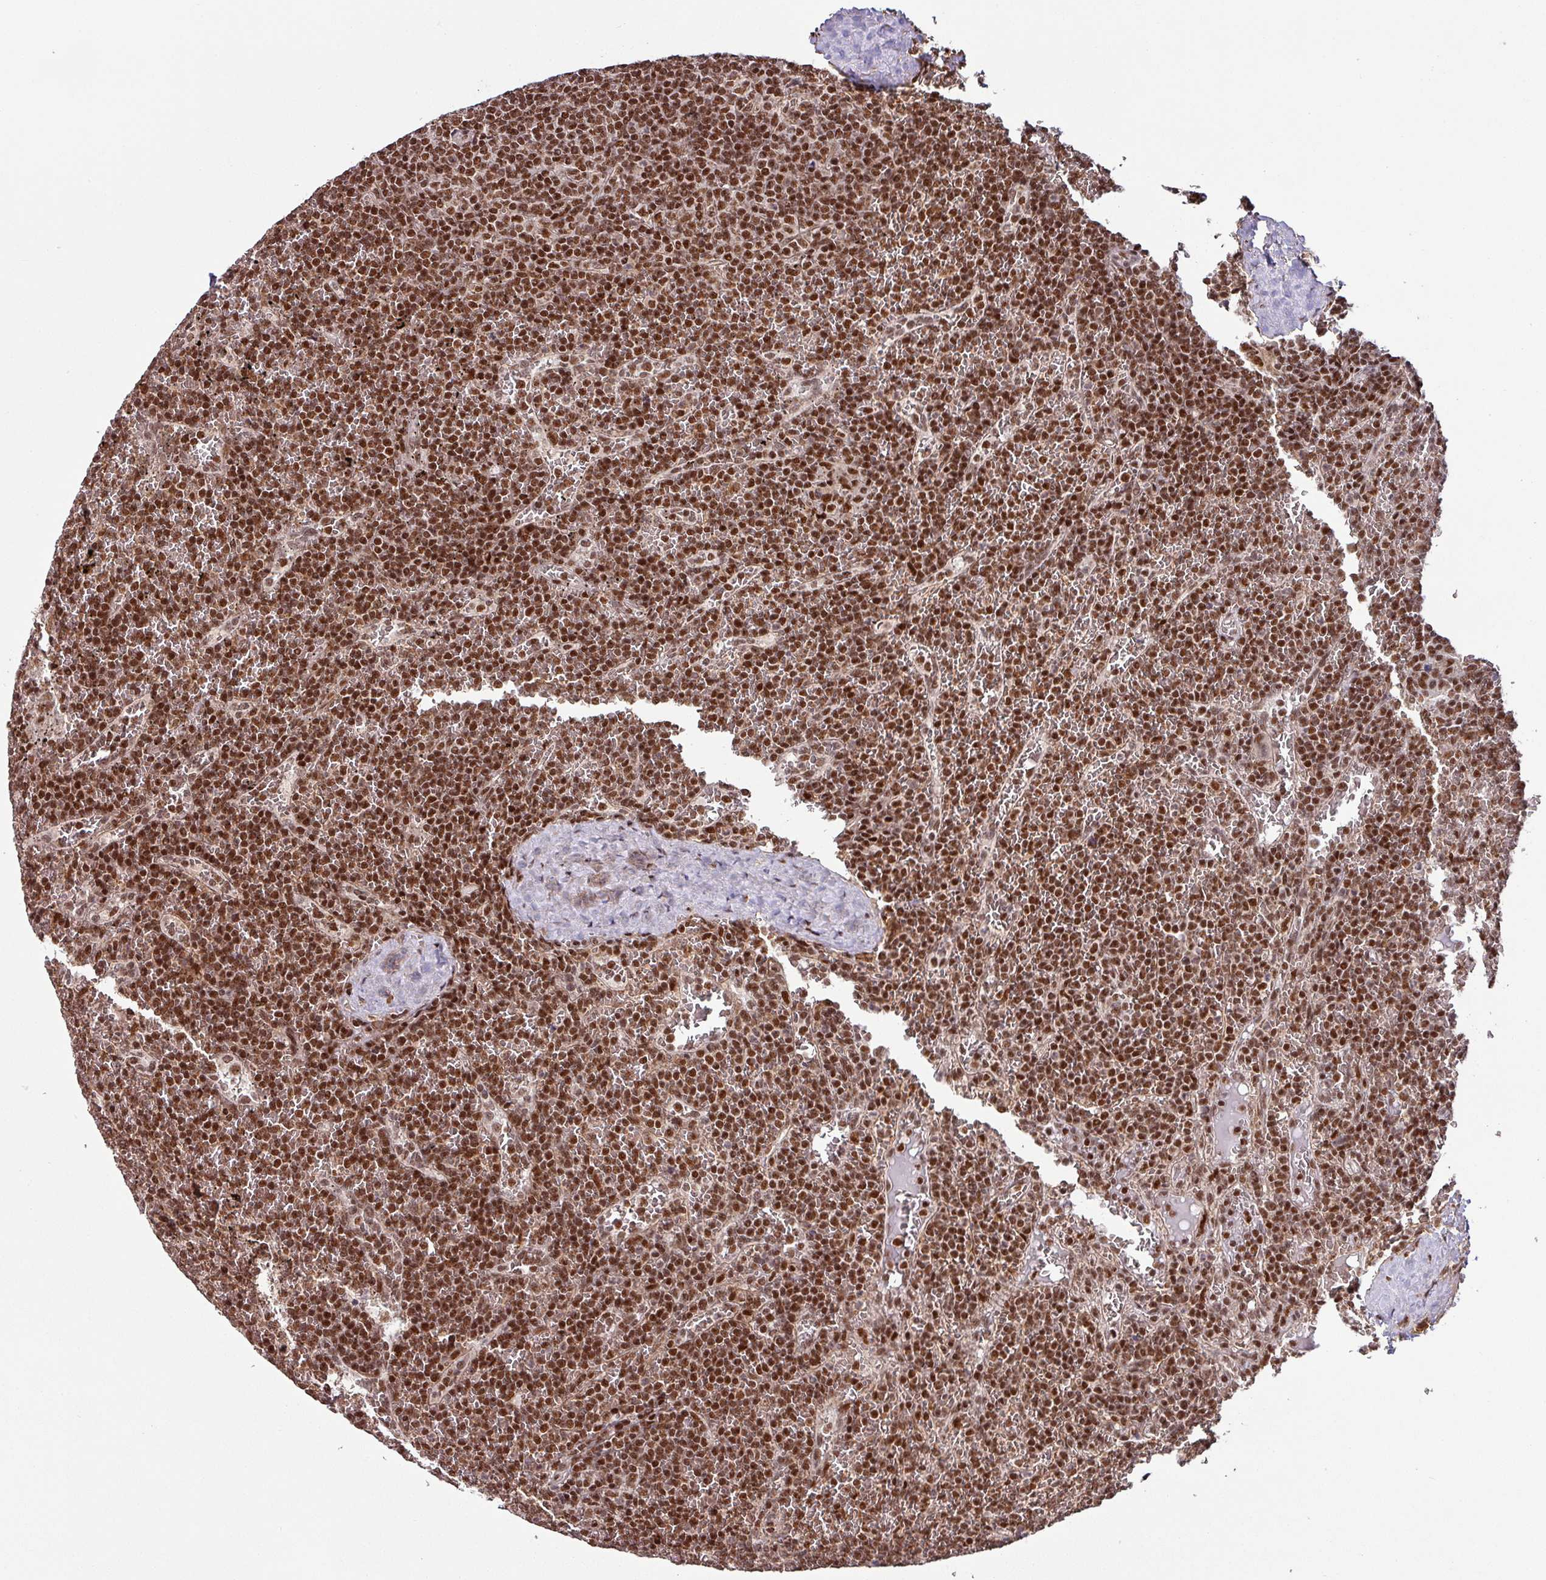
{"staining": {"intensity": "strong", "quantity": ">75%", "location": "nuclear"}, "tissue": "lymphoma", "cell_type": "Tumor cells", "image_type": "cancer", "snomed": [{"axis": "morphology", "description": "Malignant lymphoma, non-Hodgkin's type, Low grade"}, {"axis": "topography", "description": "Spleen"}], "caption": "Brown immunohistochemical staining in human lymphoma reveals strong nuclear staining in approximately >75% of tumor cells. (DAB IHC, brown staining for protein, blue staining for nuclei).", "gene": "PHF23", "patient": {"sex": "female", "age": 19}}